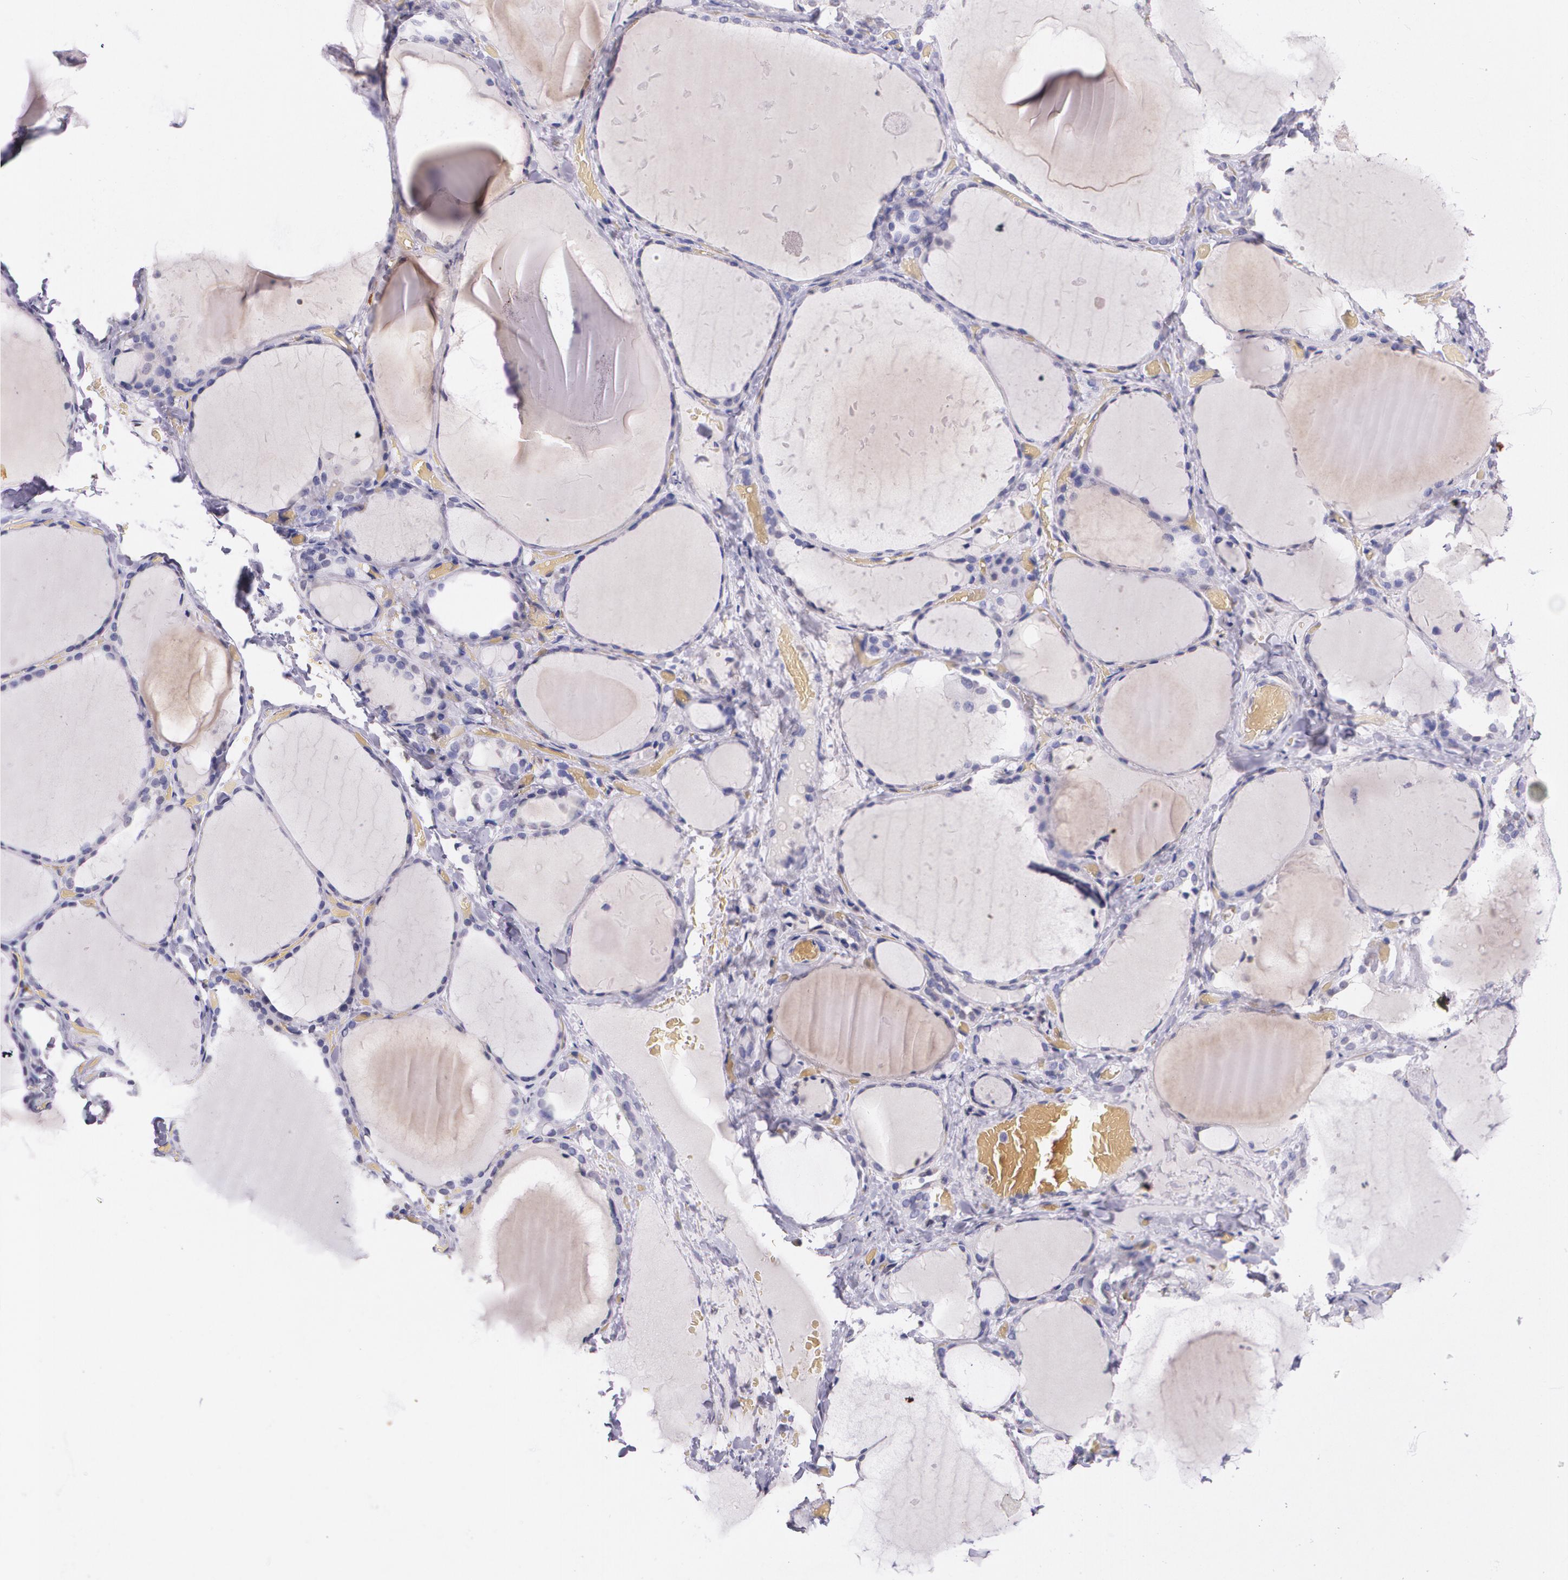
{"staining": {"intensity": "negative", "quantity": "none", "location": "none"}, "tissue": "thyroid gland", "cell_type": "Glandular cells", "image_type": "normal", "snomed": [{"axis": "morphology", "description": "Normal tissue, NOS"}, {"axis": "topography", "description": "Thyroid gland"}], "caption": "Immunohistochemical staining of normal thyroid gland reveals no significant expression in glandular cells.", "gene": "RTN1", "patient": {"sex": "female", "age": 22}}